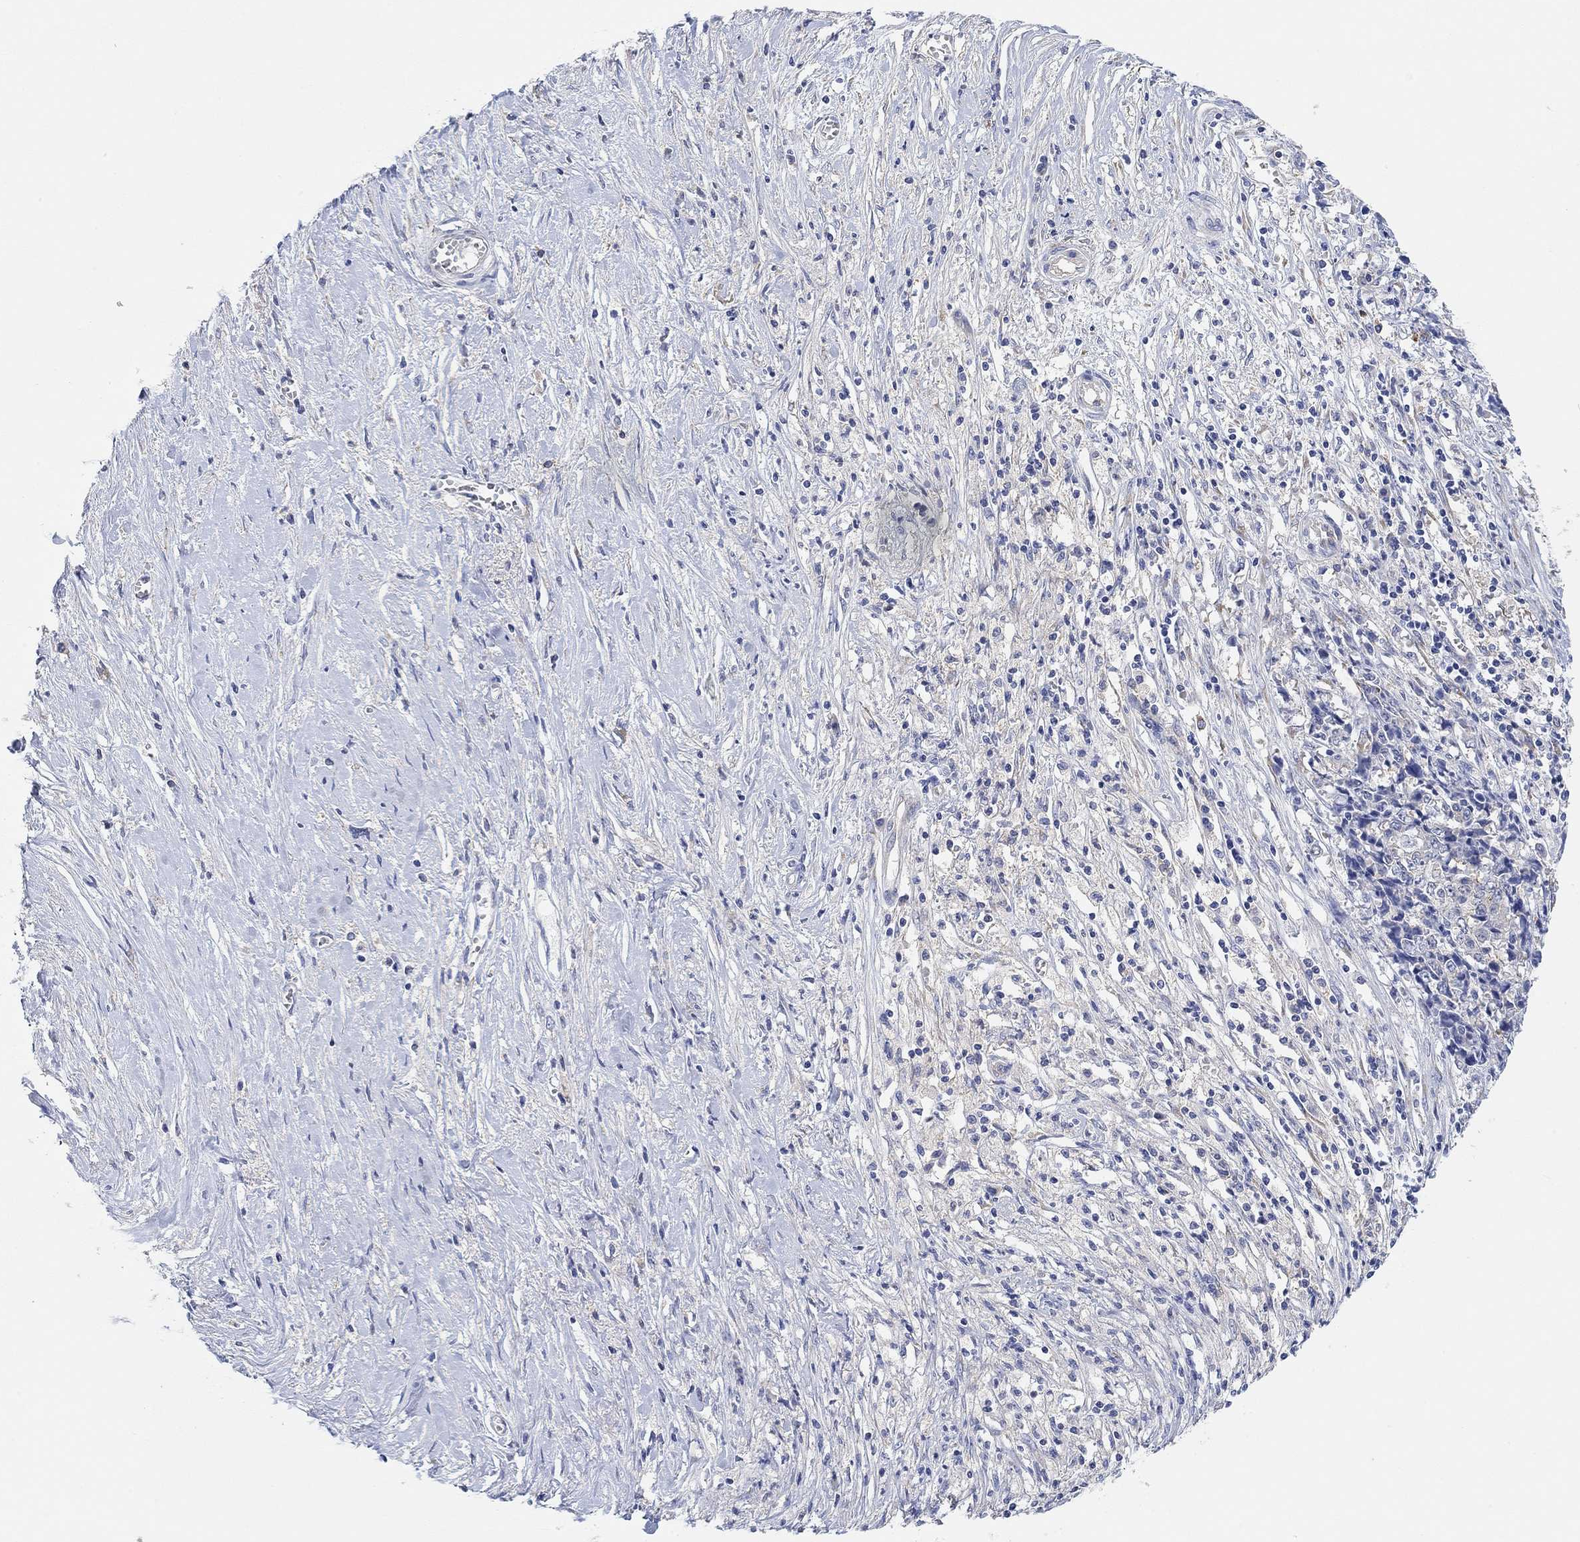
{"staining": {"intensity": "weak", "quantity": "<25%", "location": "cytoplasmic/membranous"}, "tissue": "ovarian cancer", "cell_type": "Tumor cells", "image_type": "cancer", "snomed": [{"axis": "morphology", "description": "Carcinoma, endometroid"}, {"axis": "topography", "description": "Ovary"}], "caption": "IHC image of neoplastic tissue: human ovarian endometroid carcinoma stained with DAB shows no significant protein positivity in tumor cells.", "gene": "RGS1", "patient": {"sex": "female", "age": 42}}